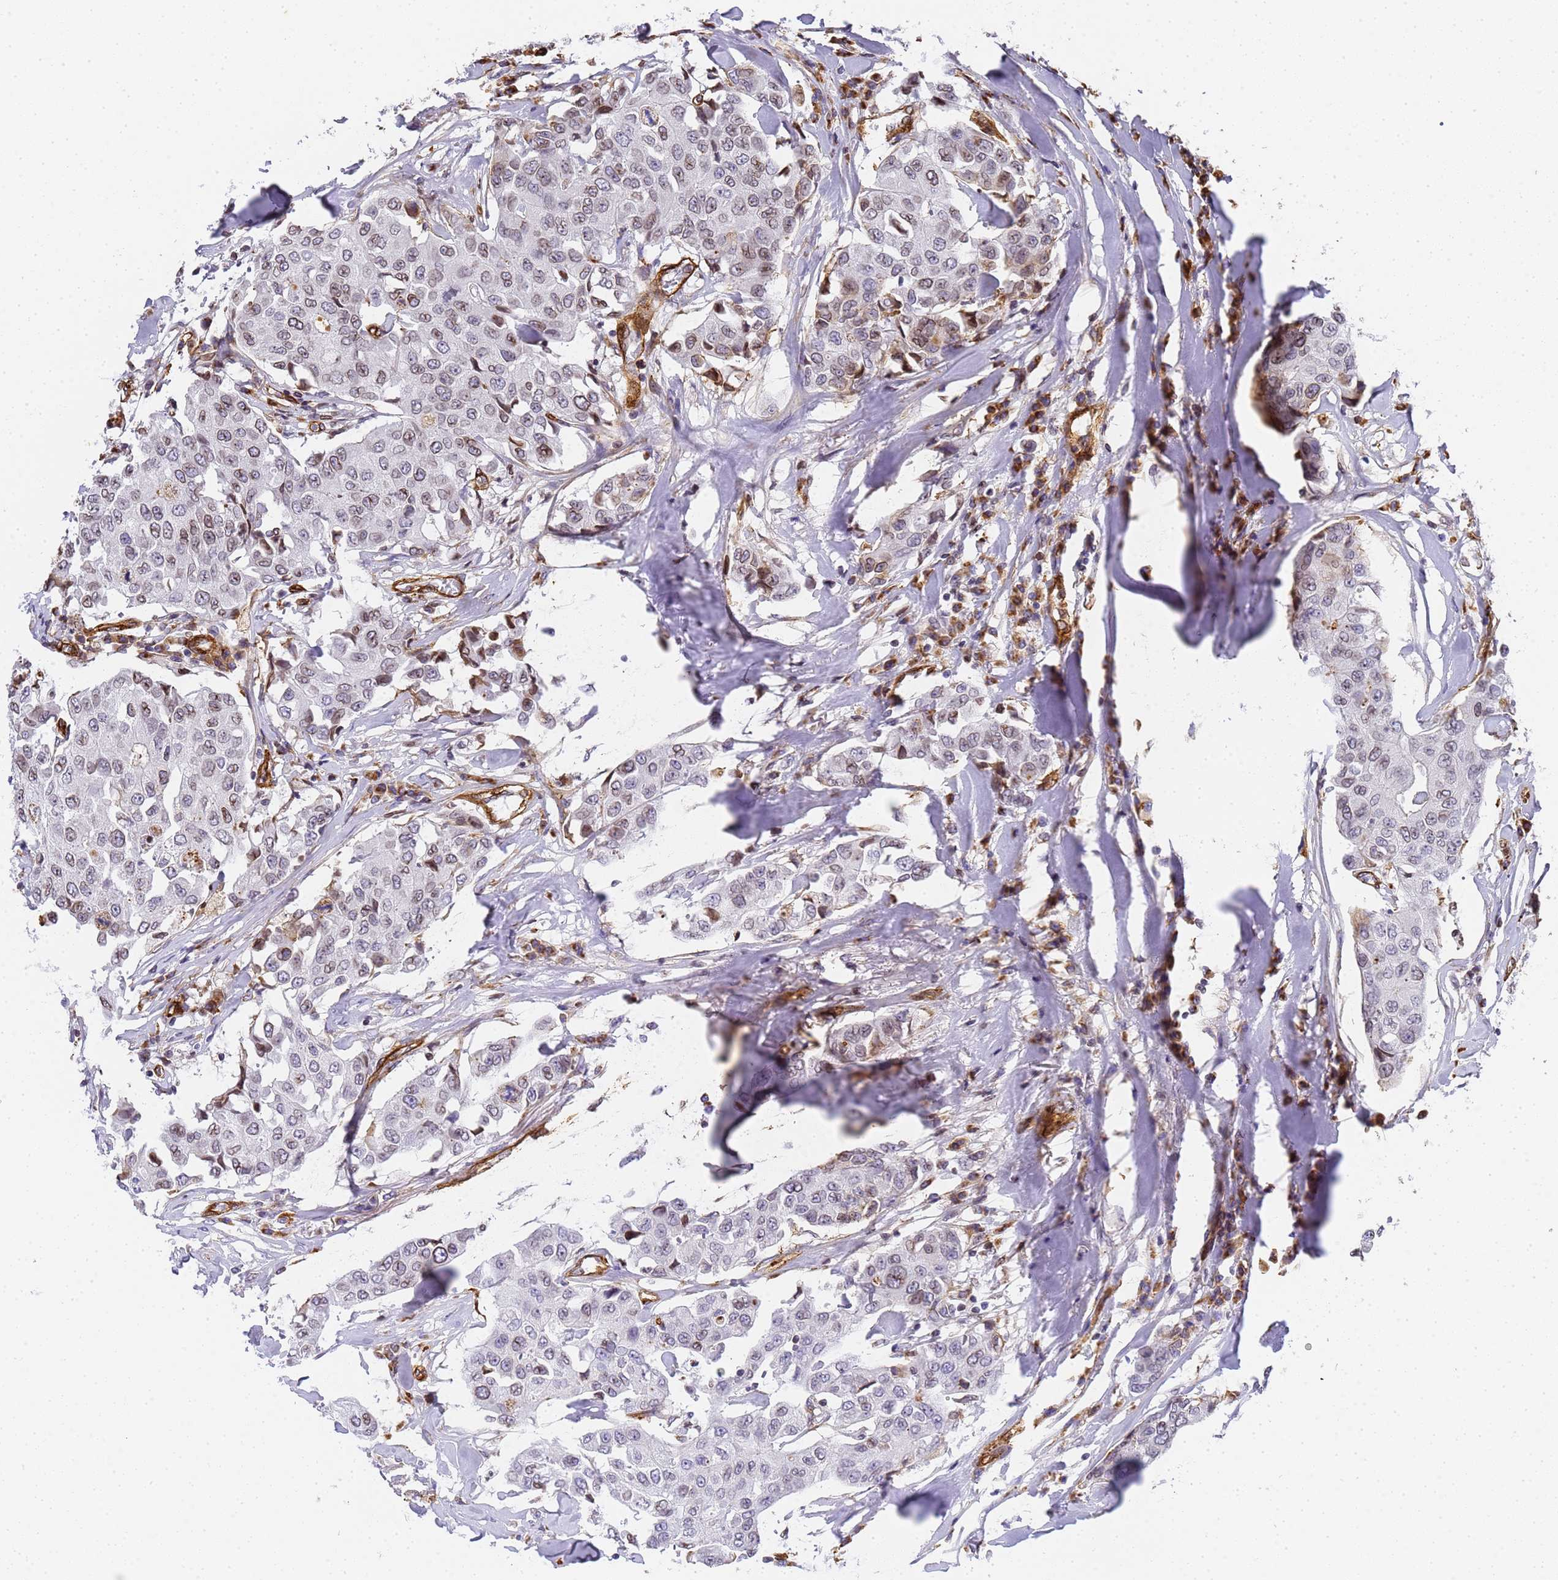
{"staining": {"intensity": "weak", "quantity": "<25%", "location": "cytoplasmic/membranous,nuclear"}, "tissue": "breast cancer", "cell_type": "Tumor cells", "image_type": "cancer", "snomed": [{"axis": "morphology", "description": "Duct carcinoma"}, {"axis": "topography", "description": "Breast"}], "caption": "Immunohistochemical staining of breast cancer reveals no significant expression in tumor cells.", "gene": "IGFBP7", "patient": {"sex": "female", "age": 80}}